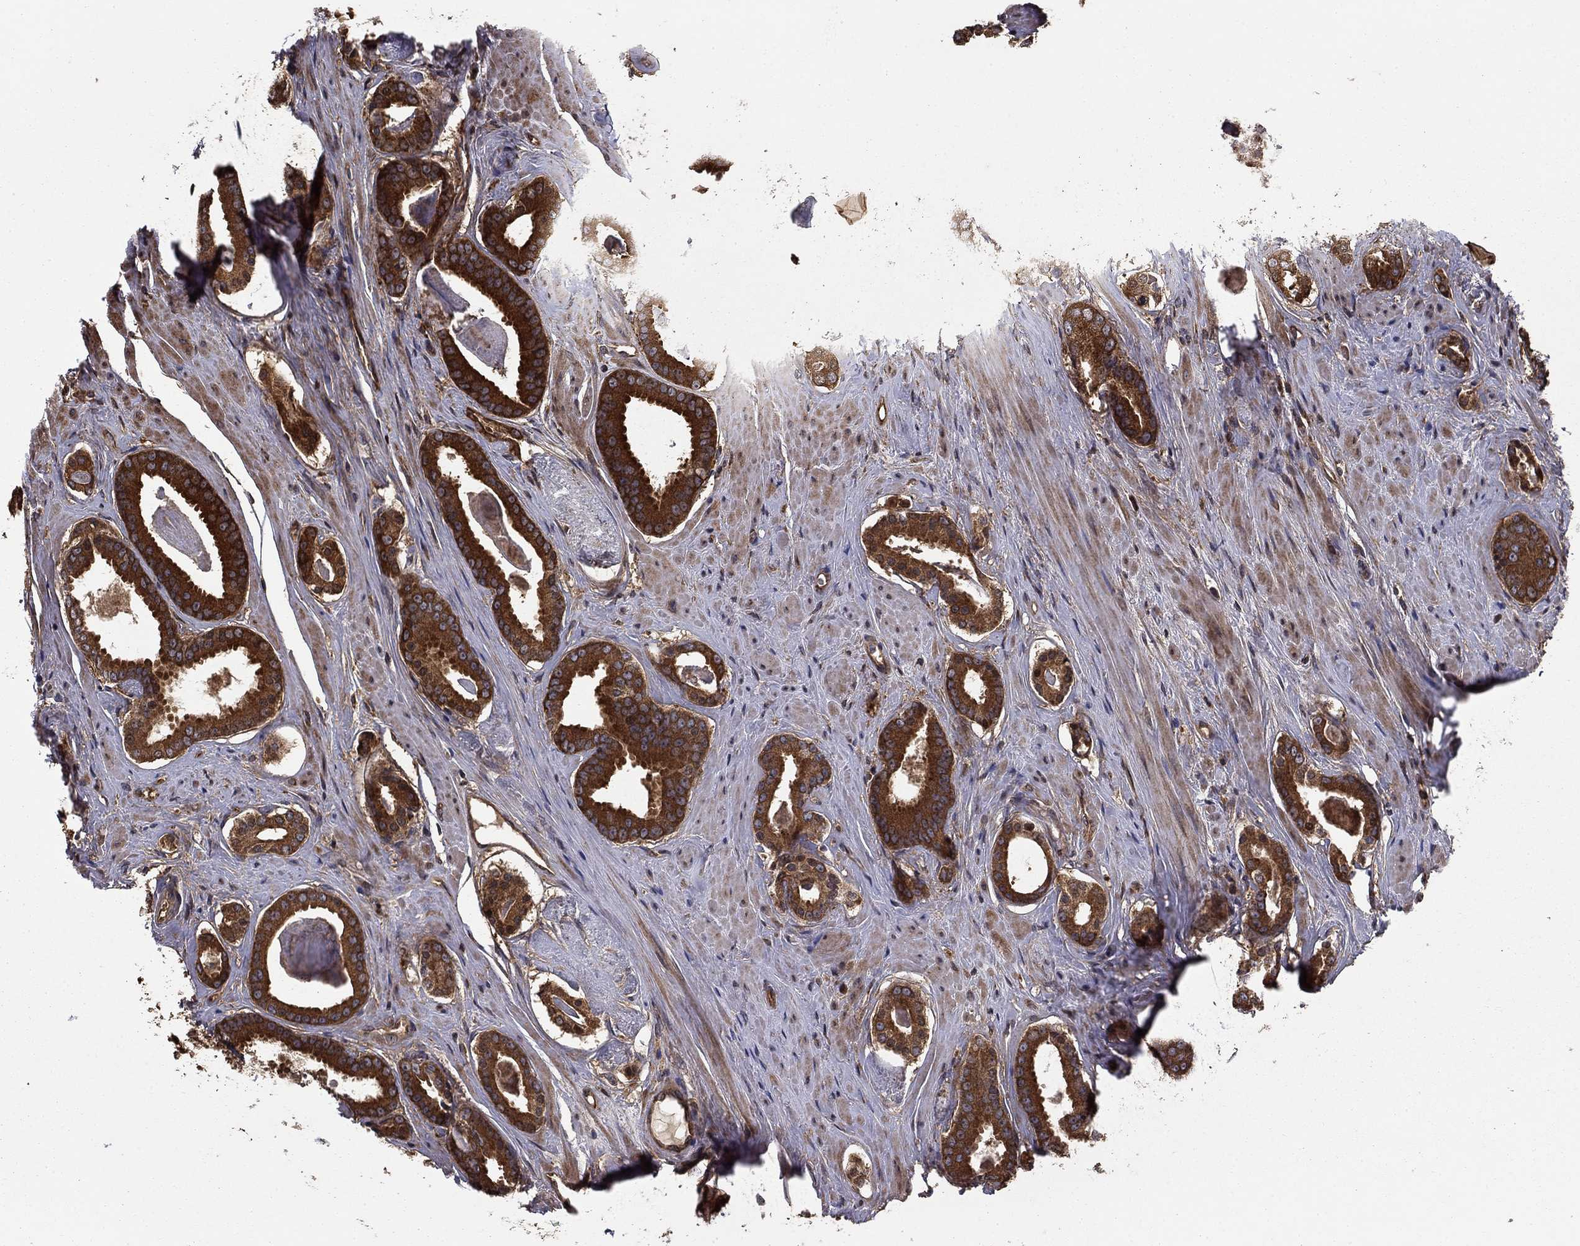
{"staining": {"intensity": "strong", "quantity": ">75%", "location": "cytoplasmic/membranous"}, "tissue": "prostate cancer", "cell_type": "Tumor cells", "image_type": "cancer", "snomed": [{"axis": "morphology", "description": "Adenocarcinoma, NOS"}, {"axis": "topography", "description": "Prostate"}], "caption": "Protein staining by IHC exhibits strong cytoplasmic/membranous positivity in about >75% of tumor cells in adenocarcinoma (prostate).", "gene": "BABAM2", "patient": {"sex": "male", "age": 61}}